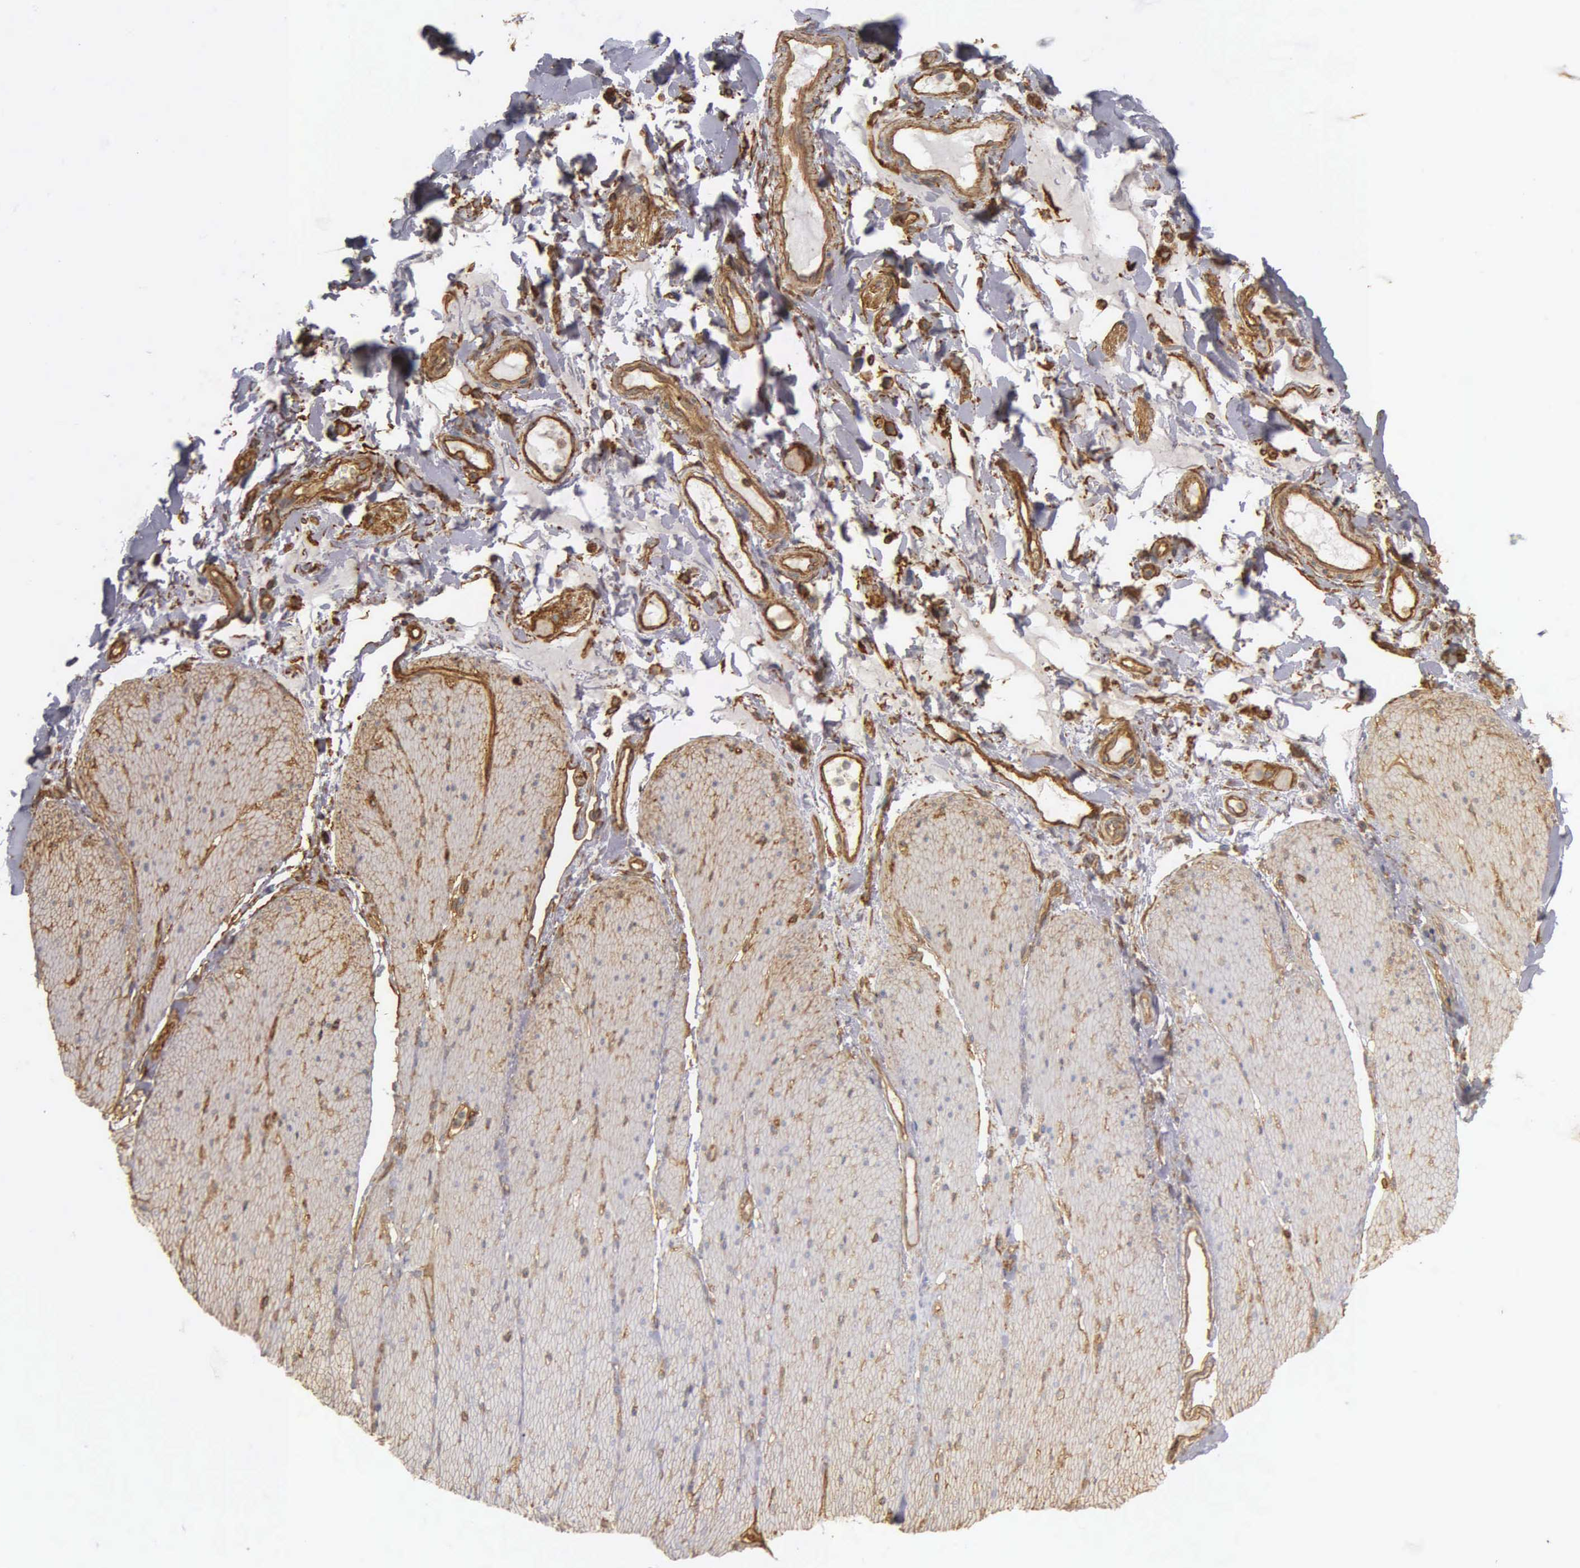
{"staining": {"intensity": "moderate", "quantity": "<25%", "location": "cytoplasmic/membranous"}, "tissue": "adipose tissue", "cell_type": "Adipocytes", "image_type": "normal", "snomed": [{"axis": "morphology", "description": "Normal tissue, NOS"}, {"axis": "topography", "description": "Duodenum"}], "caption": "Adipocytes show moderate cytoplasmic/membranous staining in approximately <25% of cells in benign adipose tissue. Ihc stains the protein of interest in brown and the nuclei are stained blue.", "gene": "CD99", "patient": {"sex": "male", "age": 63}}